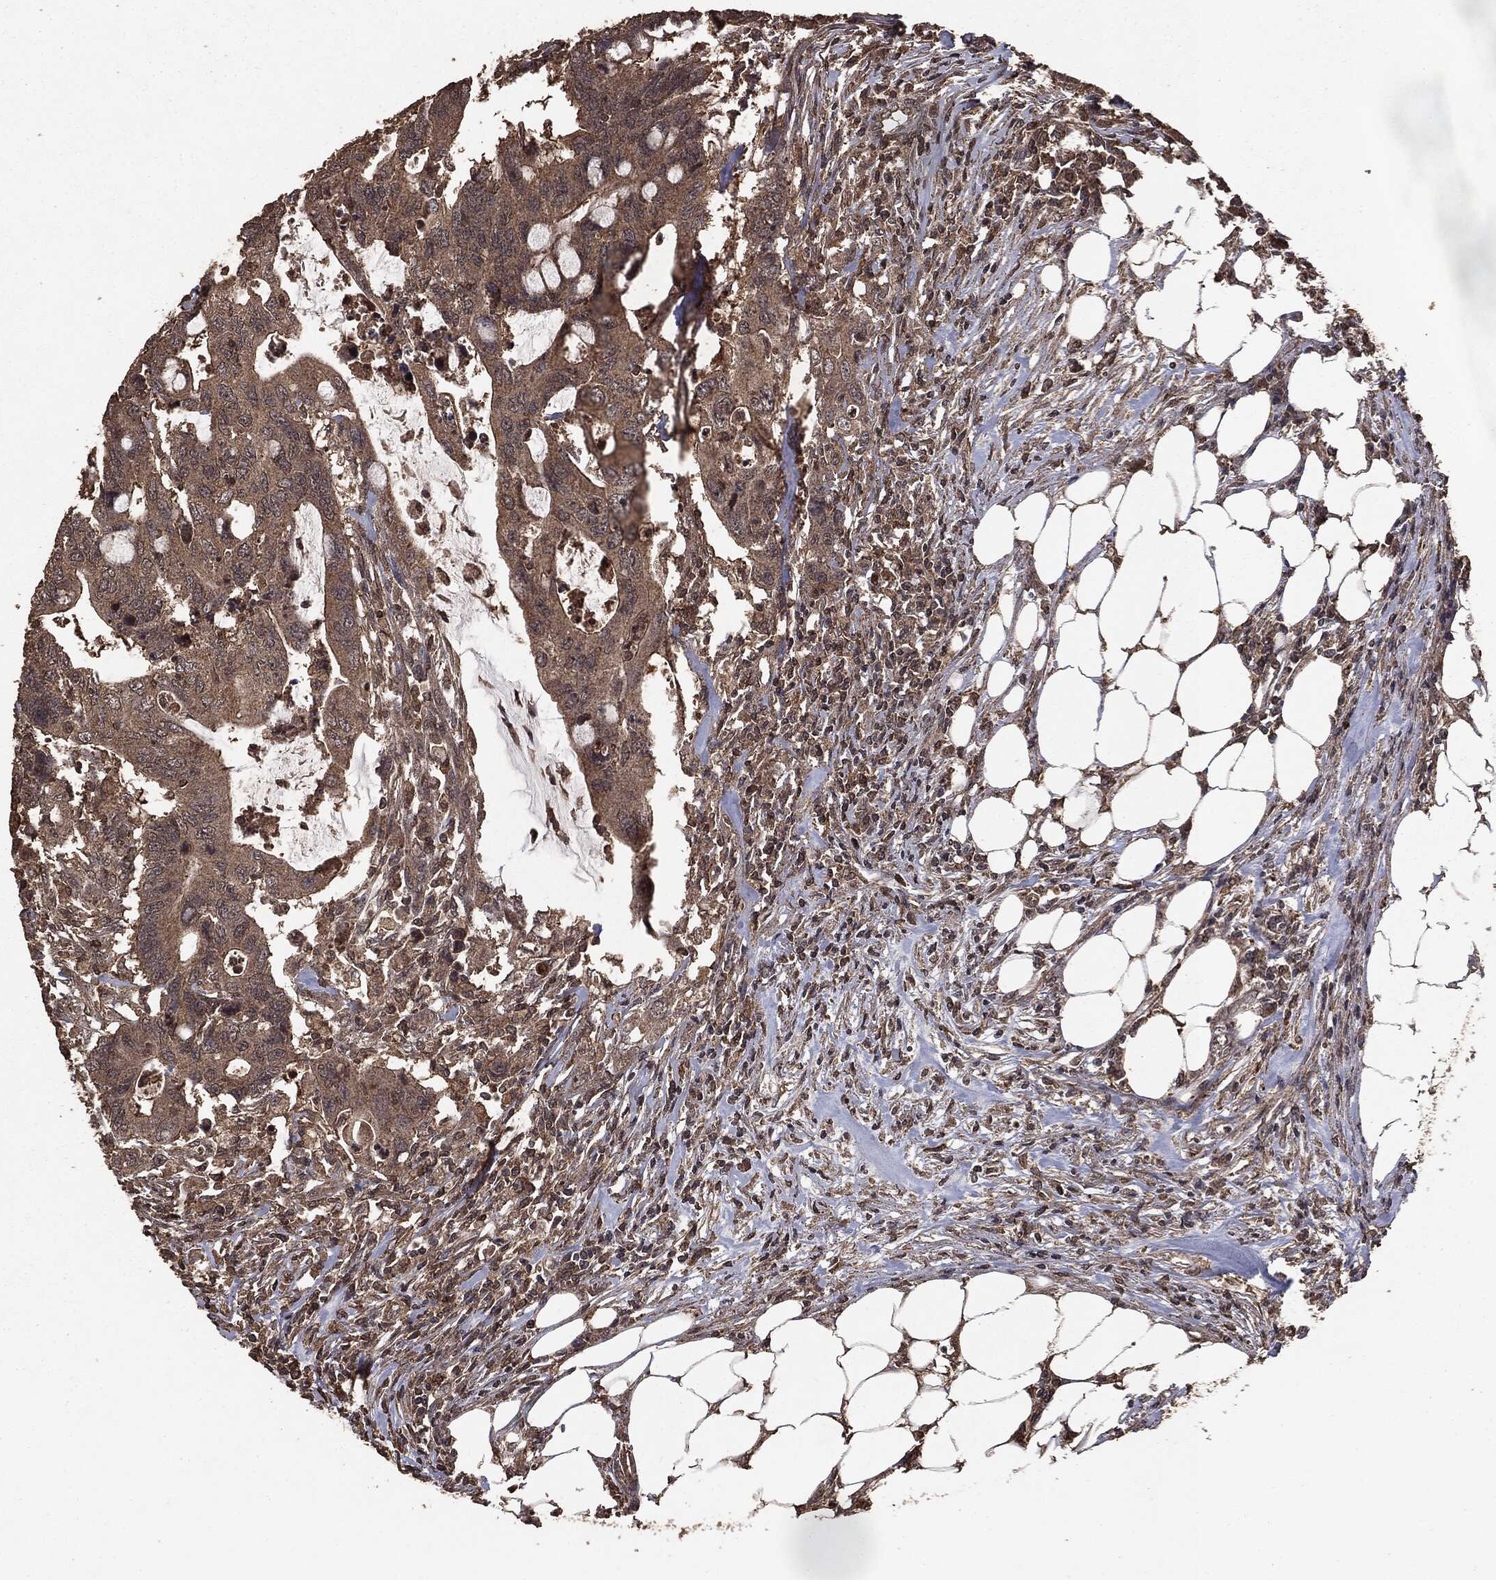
{"staining": {"intensity": "moderate", "quantity": ">75%", "location": "cytoplasmic/membranous"}, "tissue": "colorectal cancer", "cell_type": "Tumor cells", "image_type": "cancer", "snomed": [{"axis": "morphology", "description": "Adenocarcinoma, NOS"}, {"axis": "topography", "description": "Colon"}], "caption": "An image of colorectal cancer stained for a protein exhibits moderate cytoplasmic/membranous brown staining in tumor cells. The staining was performed using DAB to visualize the protein expression in brown, while the nuclei were stained in blue with hematoxylin (Magnification: 20x).", "gene": "NME1", "patient": {"sex": "male", "age": 71}}